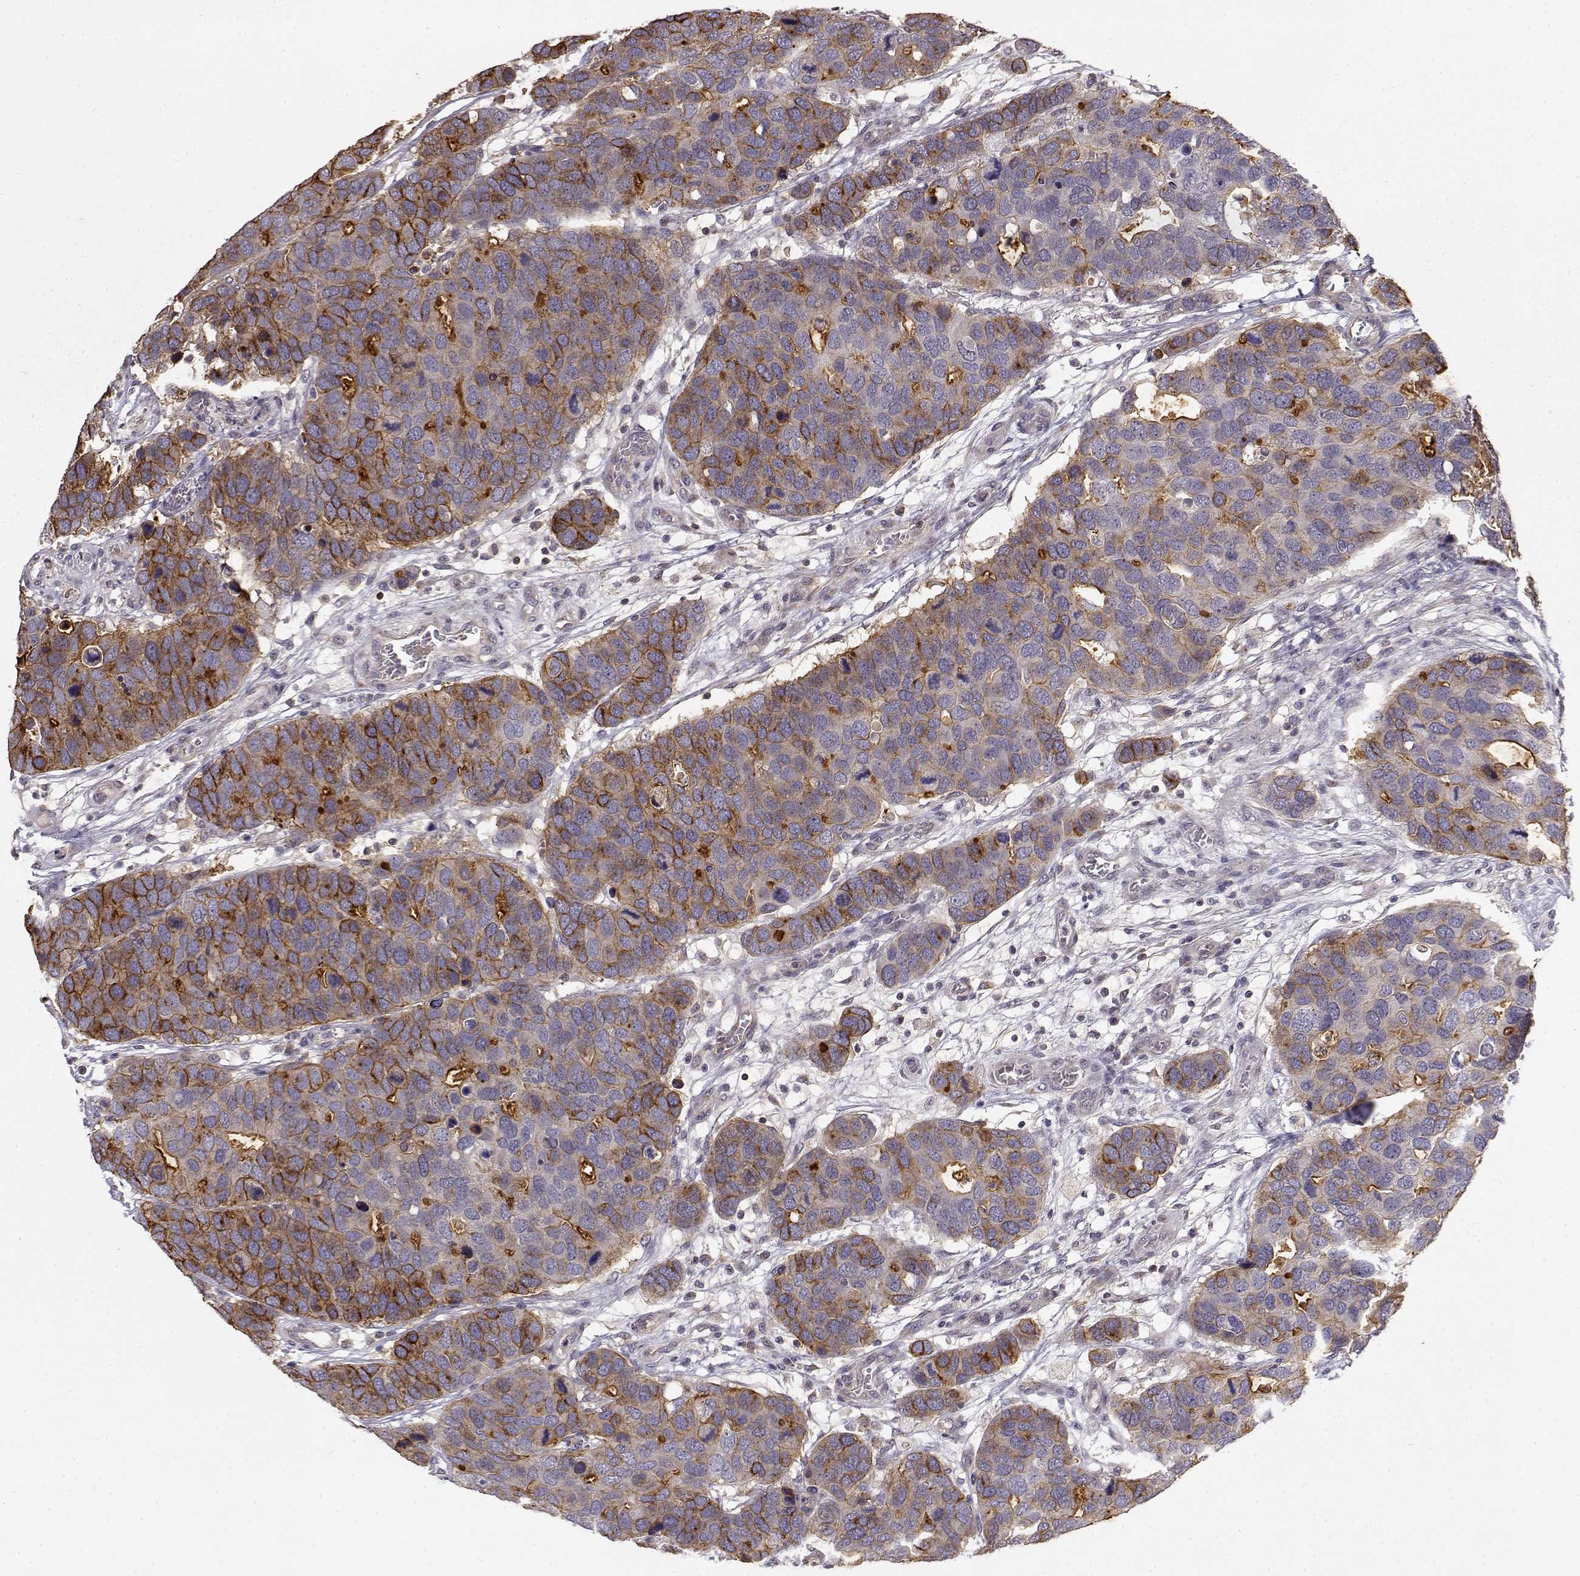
{"staining": {"intensity": "strong", "quantity": "<25%", "location": "cytoplasmic/membranous"}, "tissue": "breast cancer", "cell_type": "Tumor cells", "image_type": "cancer", "snomed": [{"axis": "morphology", "description": "Duct carcinoma"}, {"axis": "topography", "description": "Breast"}], "caption": "This photomicrograph demonstrates IHC staining of breast cancer (invasive ductal carcinoma), with medium strong cytoplasmic/membranous staining in approximately <25% of tumor cells.", "gene": "IFITM1", "patient": {"sex": "female", "age": 83}}